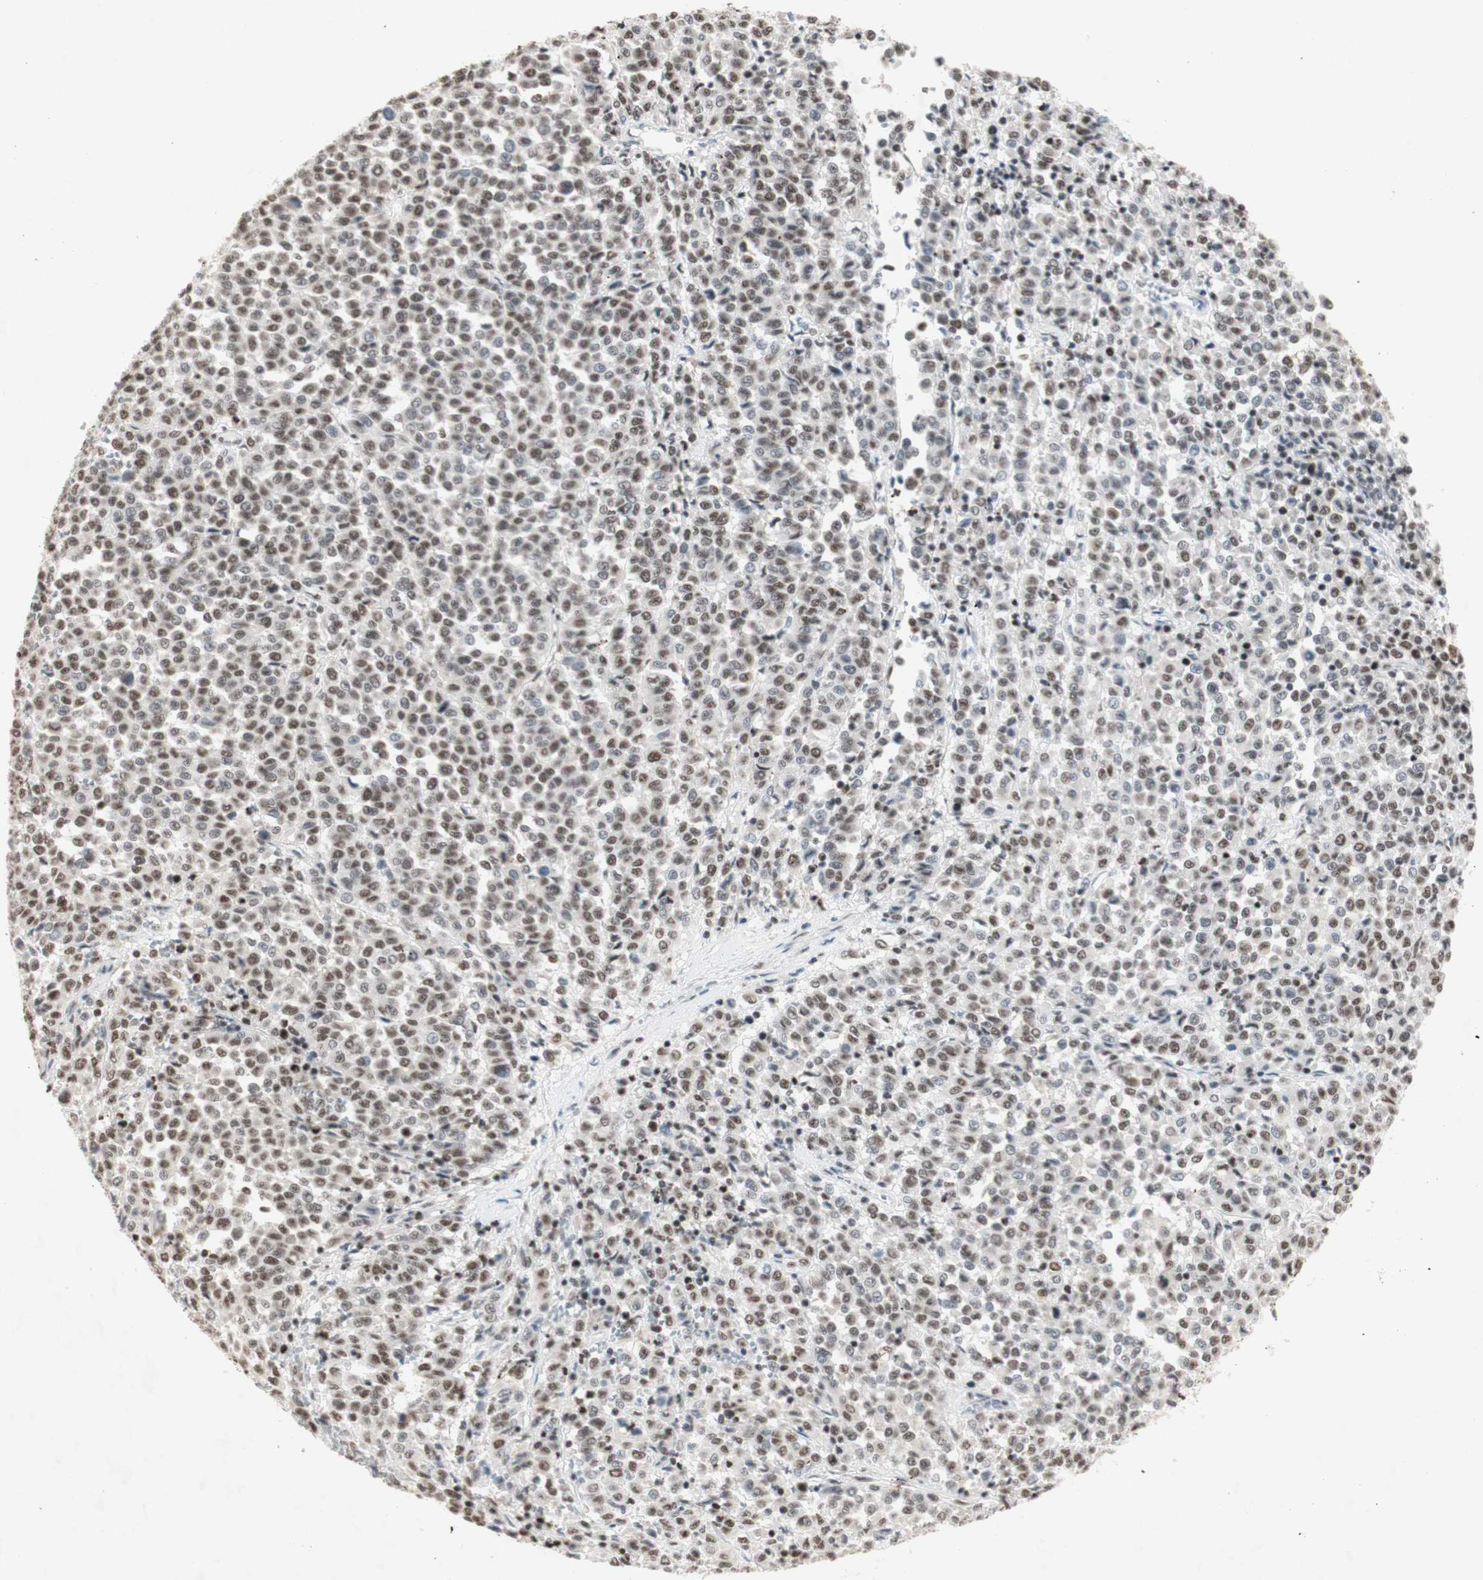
{"staining": {"intensity": "moderate", "quantity": ">75%", "location": "nuclear"}, "tissue": "melanoma", "cell_type": "Tumor cells", "image_type": "cancer", "snomed": [{"axis": "morphology", "description": "Malignant melanoma, Metastatic site"}, {"axis": "topography", "description": "Pancreas"}], "caption": "A brown stain labels moderate nuclear positivity of a protein in human malignant melanoma (metastatic site) tumor cells. (Brightfield microscopy of DAB IHC at high magnification).", "gene": "SNRPB", "patient": {"sex": "female", "age": 30}}